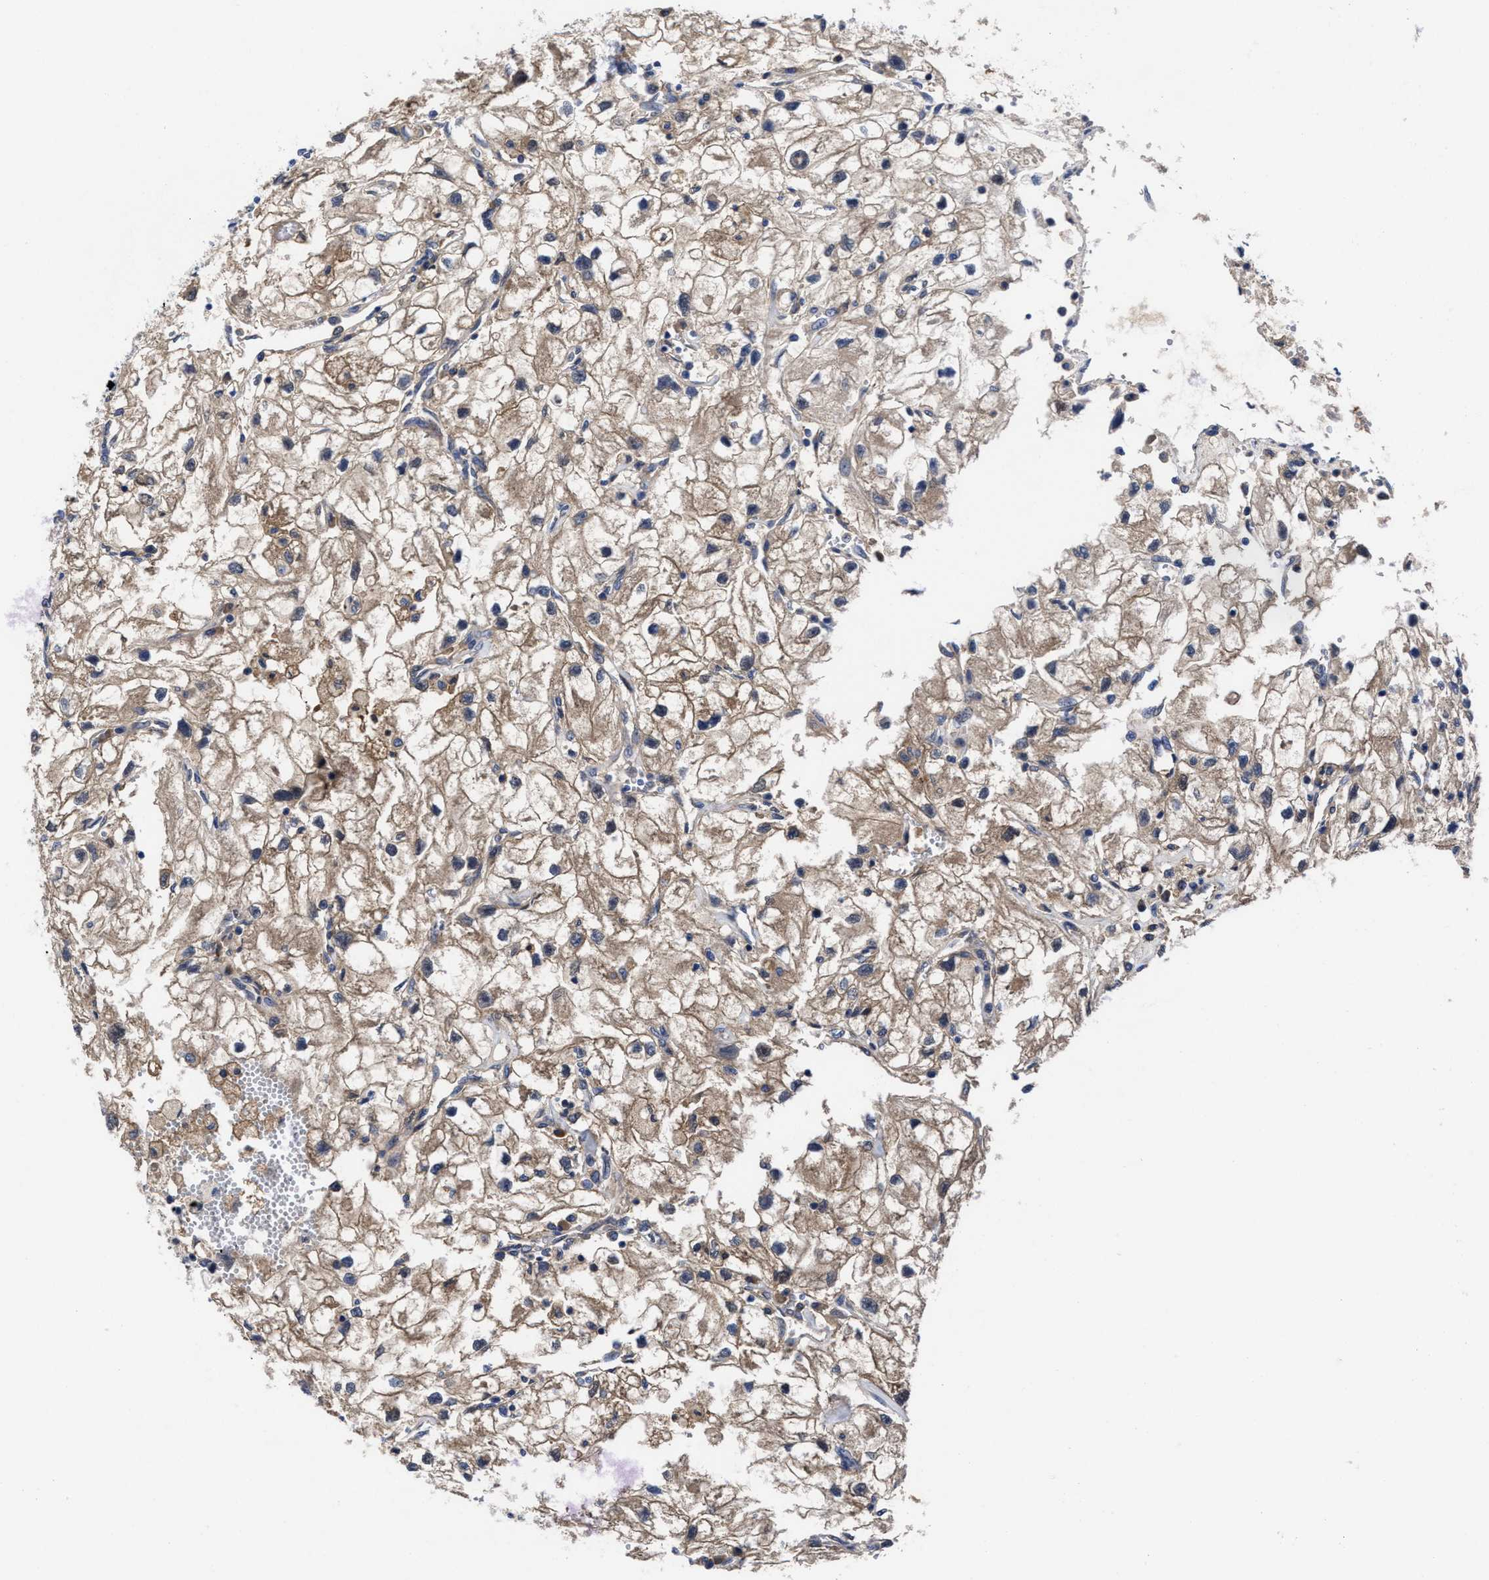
{"staining": {"intensity": "moderate", "quantity": ">75%", "location": "cytoplasmic/membranous"}, "tissue": "renal cancer", "cell_type": "Tumor cells", "image_type": "cancer", "snomed": [{"axis": "morphology", "description": "Adenocarcinoma, NOS"}, {"axis": "topography", "description": "Kidney"}], "caption": "This is a photomicrograph of immunohistochemistry (IHC) staining of renal cancer, which shows moderate expression in the cytoplasmic/membranous of tumor cells.", "gene": "TXNDC17", "patient": {"sex": "female", "age": 70}}